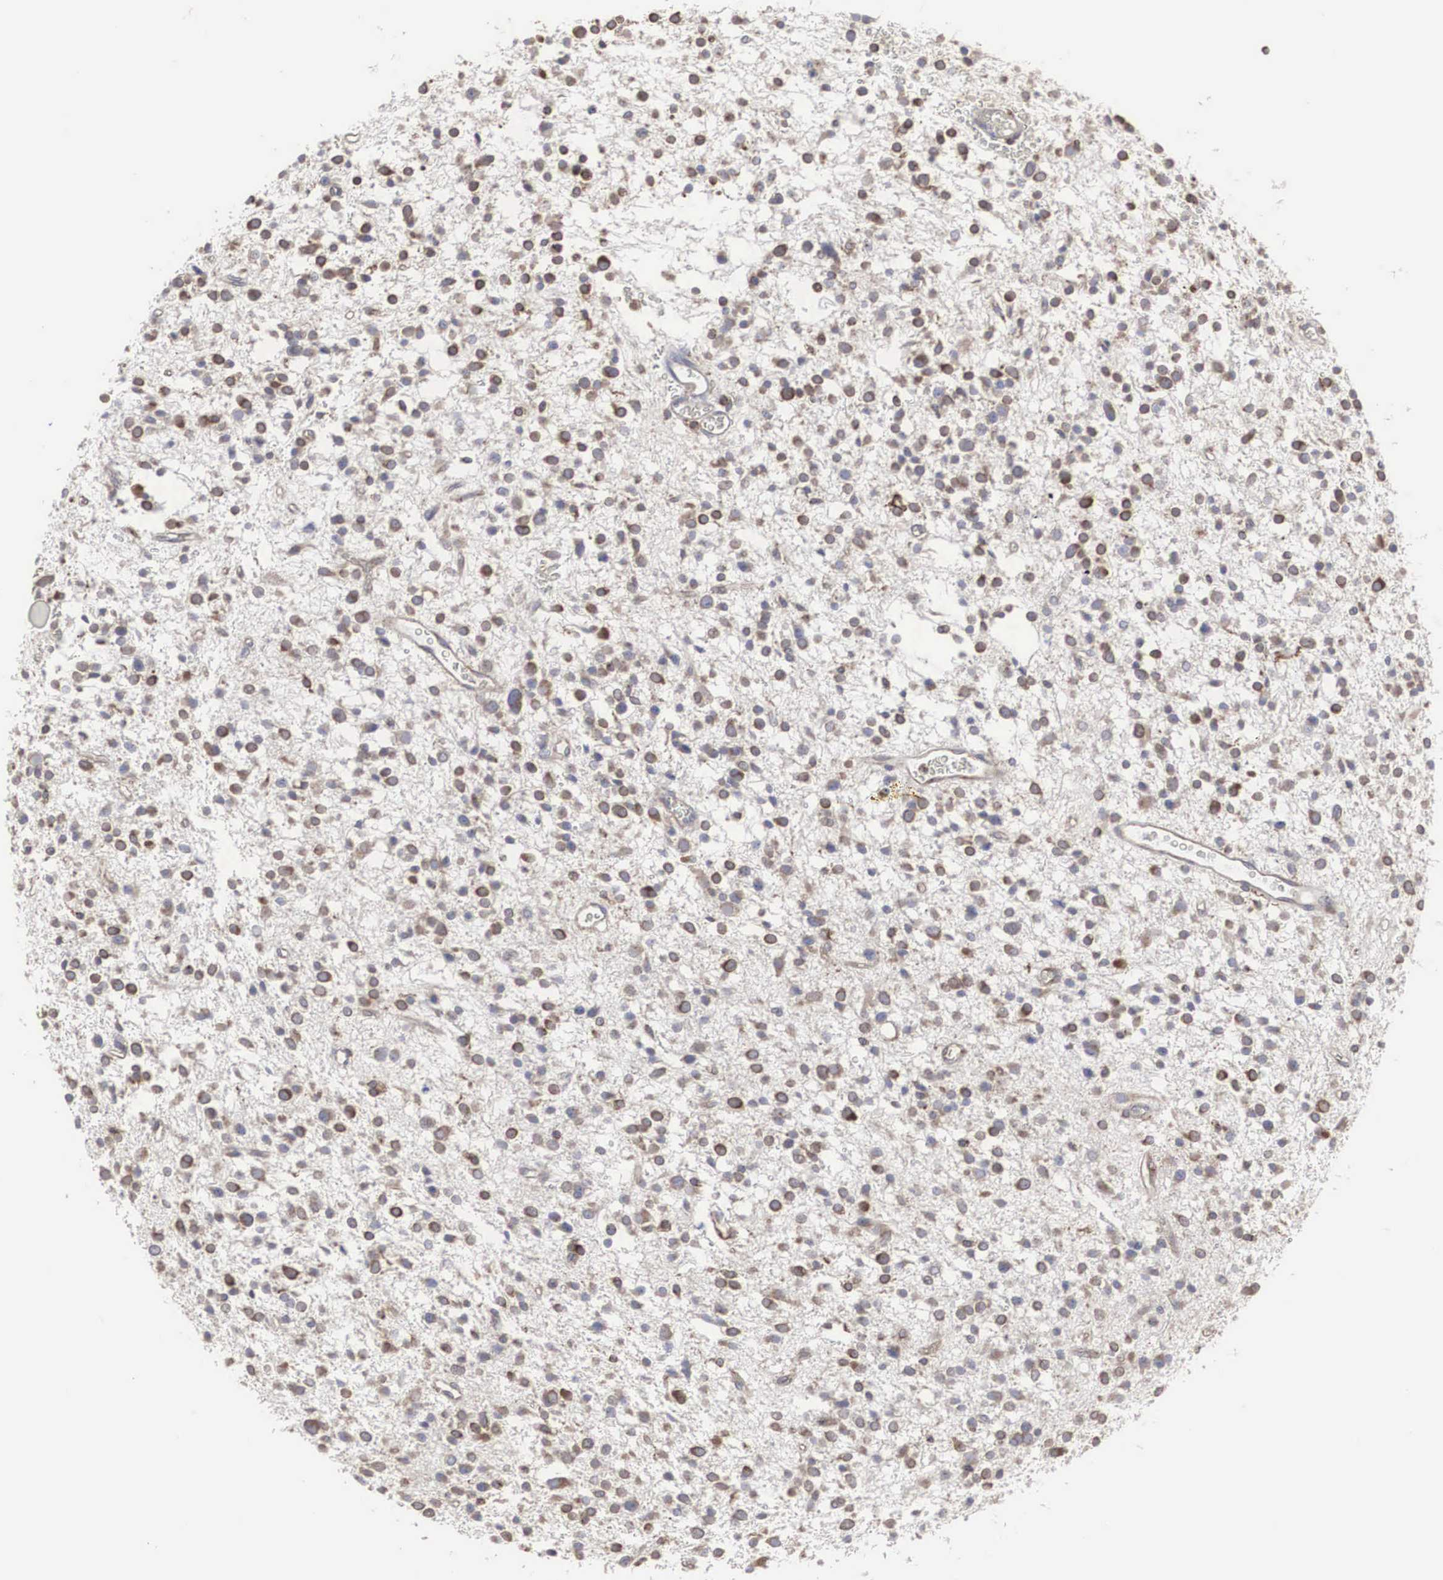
{"staining": {"intensity": "moderate", "quantity": "<25%", "location": "cytoplasmic/membranous"}, "tissue": "glioma", "cell_type": "Tumor cells", "image_type": "cancer", "snomed": [{"axis": "morphology", "description": "Glioma, malignant, Low grade"}, {"axis": "topography", "description": "Brain"}], "caption": "DAB immunohistochemical staining of glioma shows moderate cytoplasmic/membranous protein expression in about <25% of tumor cells. (Brightfield microscopy of DAB IHC at high magnification).", "gene": "MIA2", "patient": {"sex": "female", "age": 36}}